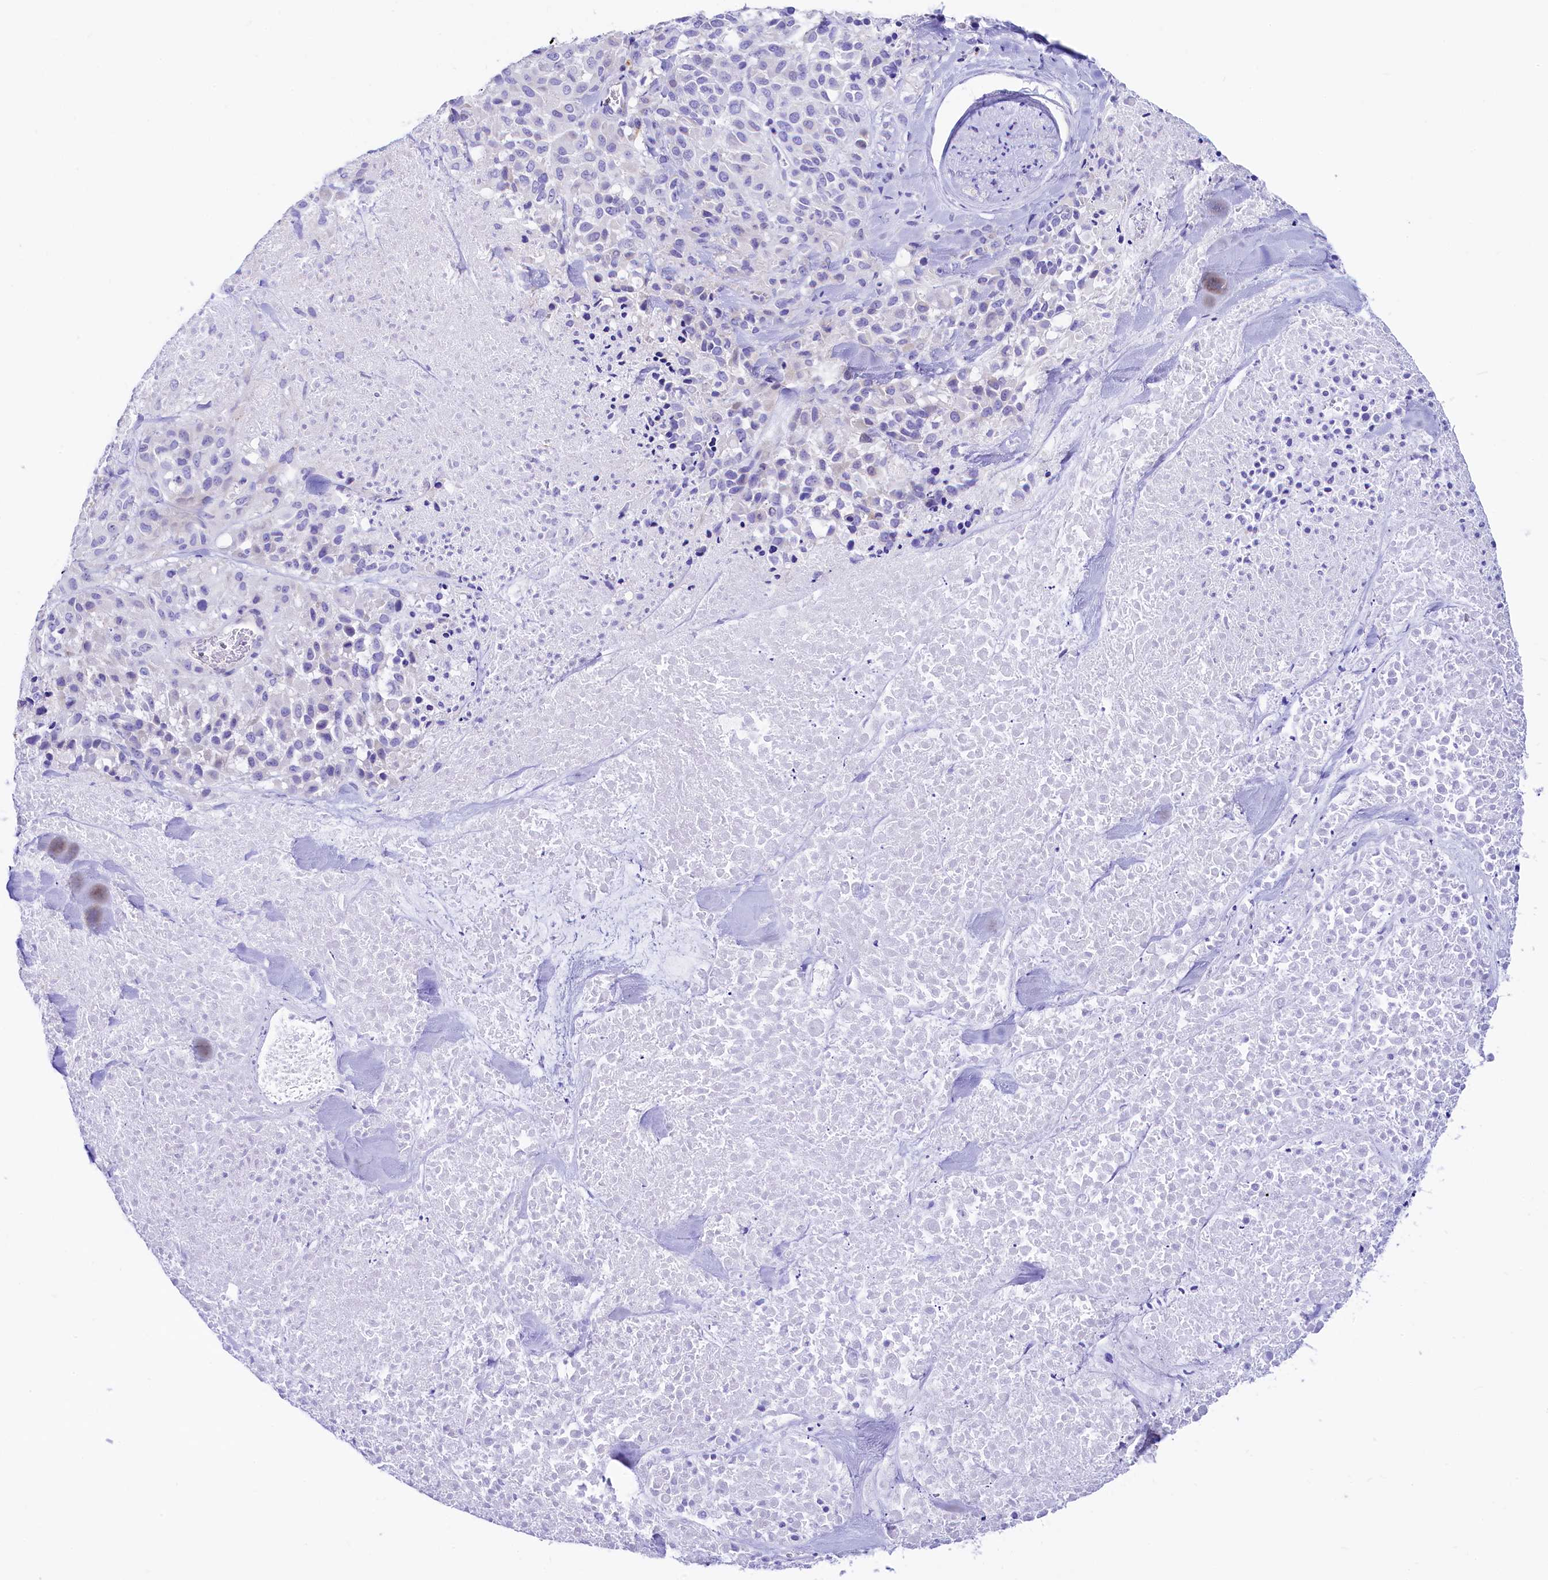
{"staining": {"intensity": "negative", "quantity": "none", "location": "none"}, "tissue": "melanoma", "cell_type": "Tumor cells", "image_type": "cancer", "snomed": [{"axis": "morphology", "description": "Malignant melanoma, Metastatic site"}, {"axis": "topography", "description": "Skin"}], "caption": "Protein analysis of malignant melanoma (metastatic site) demonstrates no significant staining in tumor cells.", "gene": "RBP3", "patient": {"sex": "female", "age": 81}}